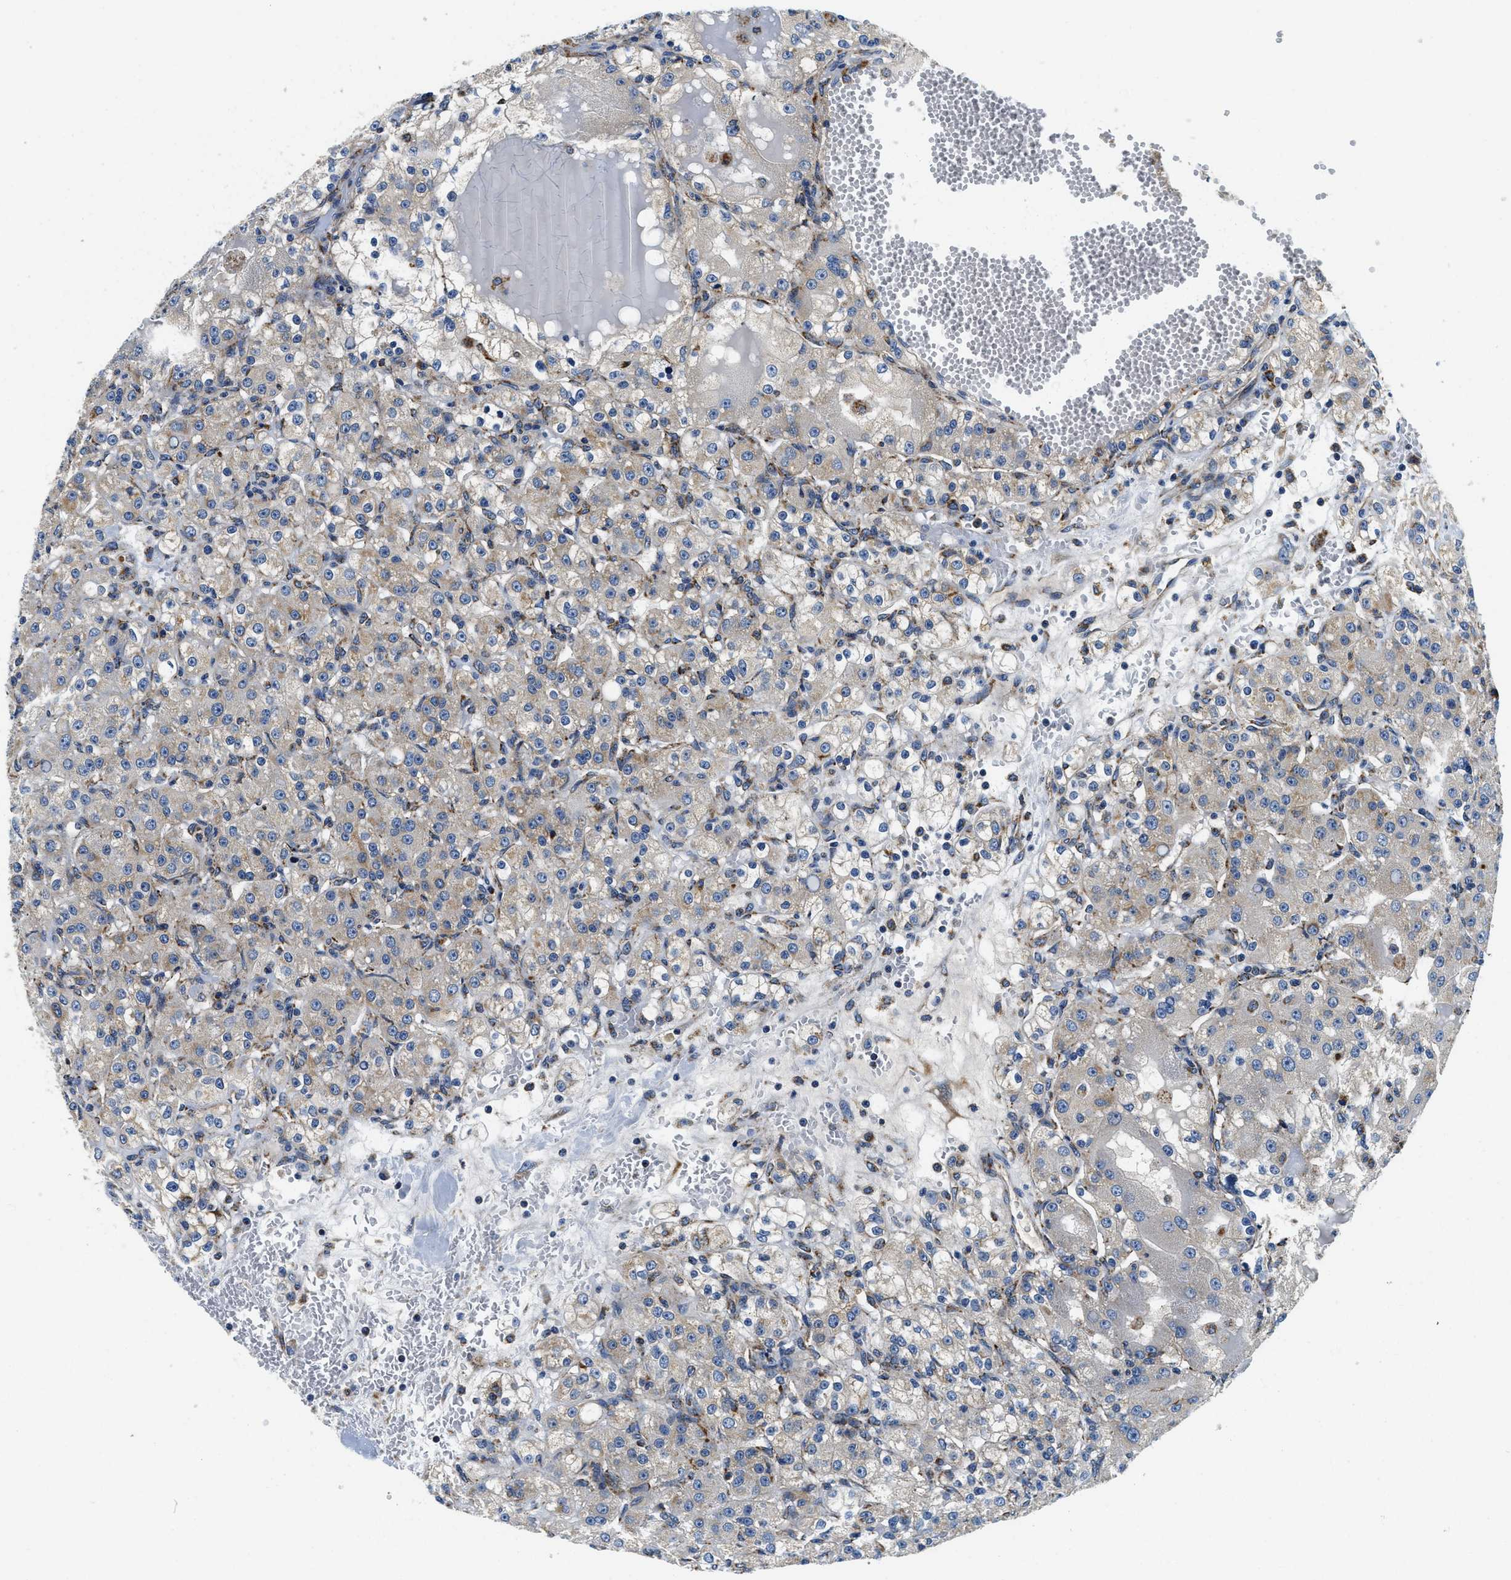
{"staining": {"intensity": "weak", "quantity": "<25%", "location": "cytoplasmic/membranous"}, "tissue": "renal cancer", "cell_type": "Tumor cells", "image_type": "cancer", "snomed": [{"axis": "morphology", "description": "Normal tissue, NOS"}, {"axis": "morphology", "description": "Adenocarcinoma, NOS"}, {"axis": "topography", "description": "Kidney"}], "caption": "Immunohistochemistry (IHC) photomicrograph of neoplastic tissue: human adenocarcinoma (renal) stained with DAB (3,3'-diaminobenzidine) demonstrates no significant protein staining in tumor cells.", "gene": "SAMD4B", "patient": {"sex": "male", "age": 61}}